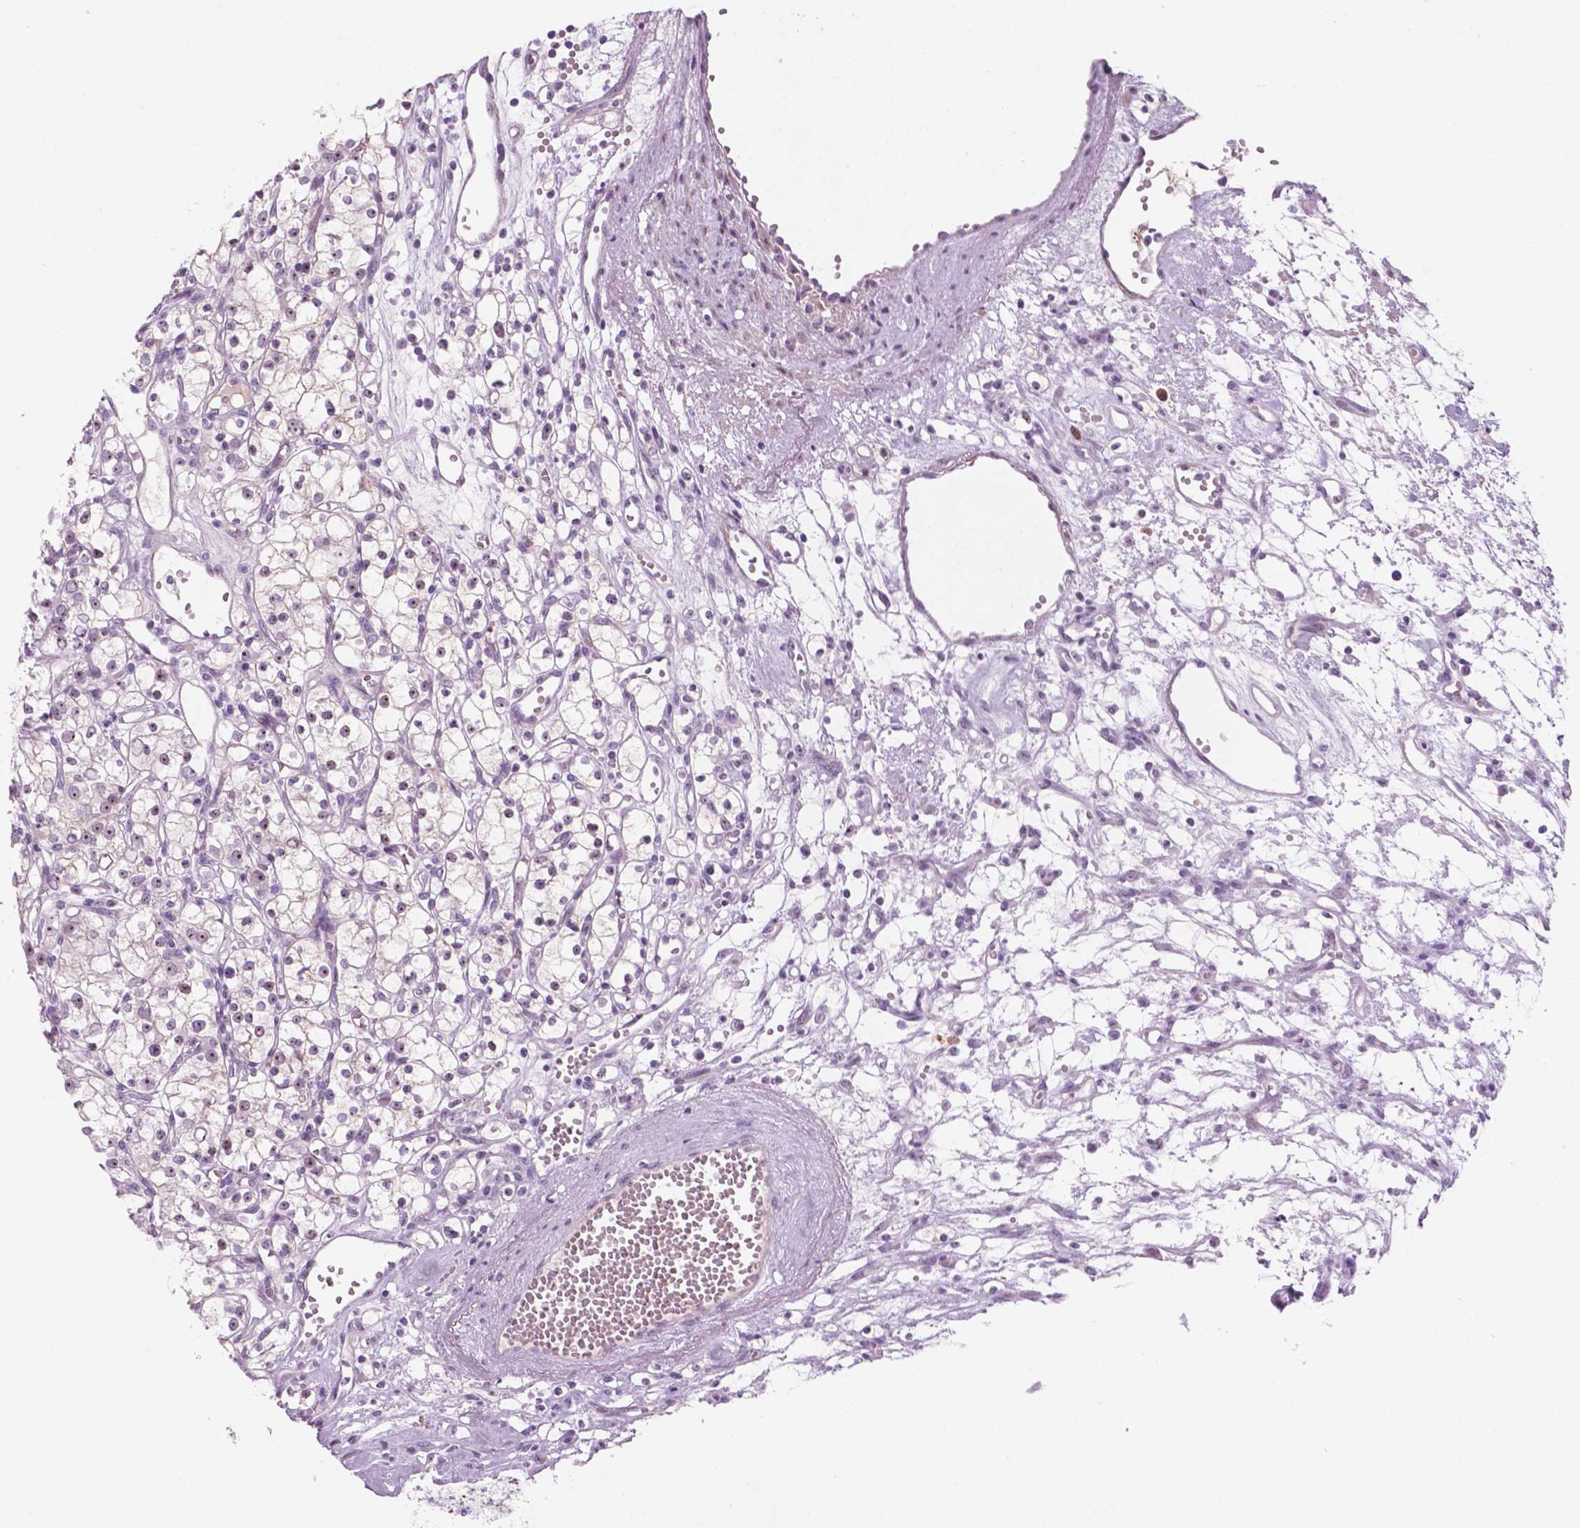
{"staining": {"intensity": "negative", "quantity": "none", "location": "none"}, "tissue": "renal cancer", "cell_type": "Tumor cells", "image_type": "cancer", "snomed": [{"axis": "morphology", "description": "Adenocarcinoma, NOS"}, {"axis": "topography", "description": "Kidney"}], "caption": "Renal adenocarcinoma was stained to show a protein in brown. There is no significant staining in tumor cells.", "gene": "ZNF853", "patient": {"sex": "female", "age": 59}}